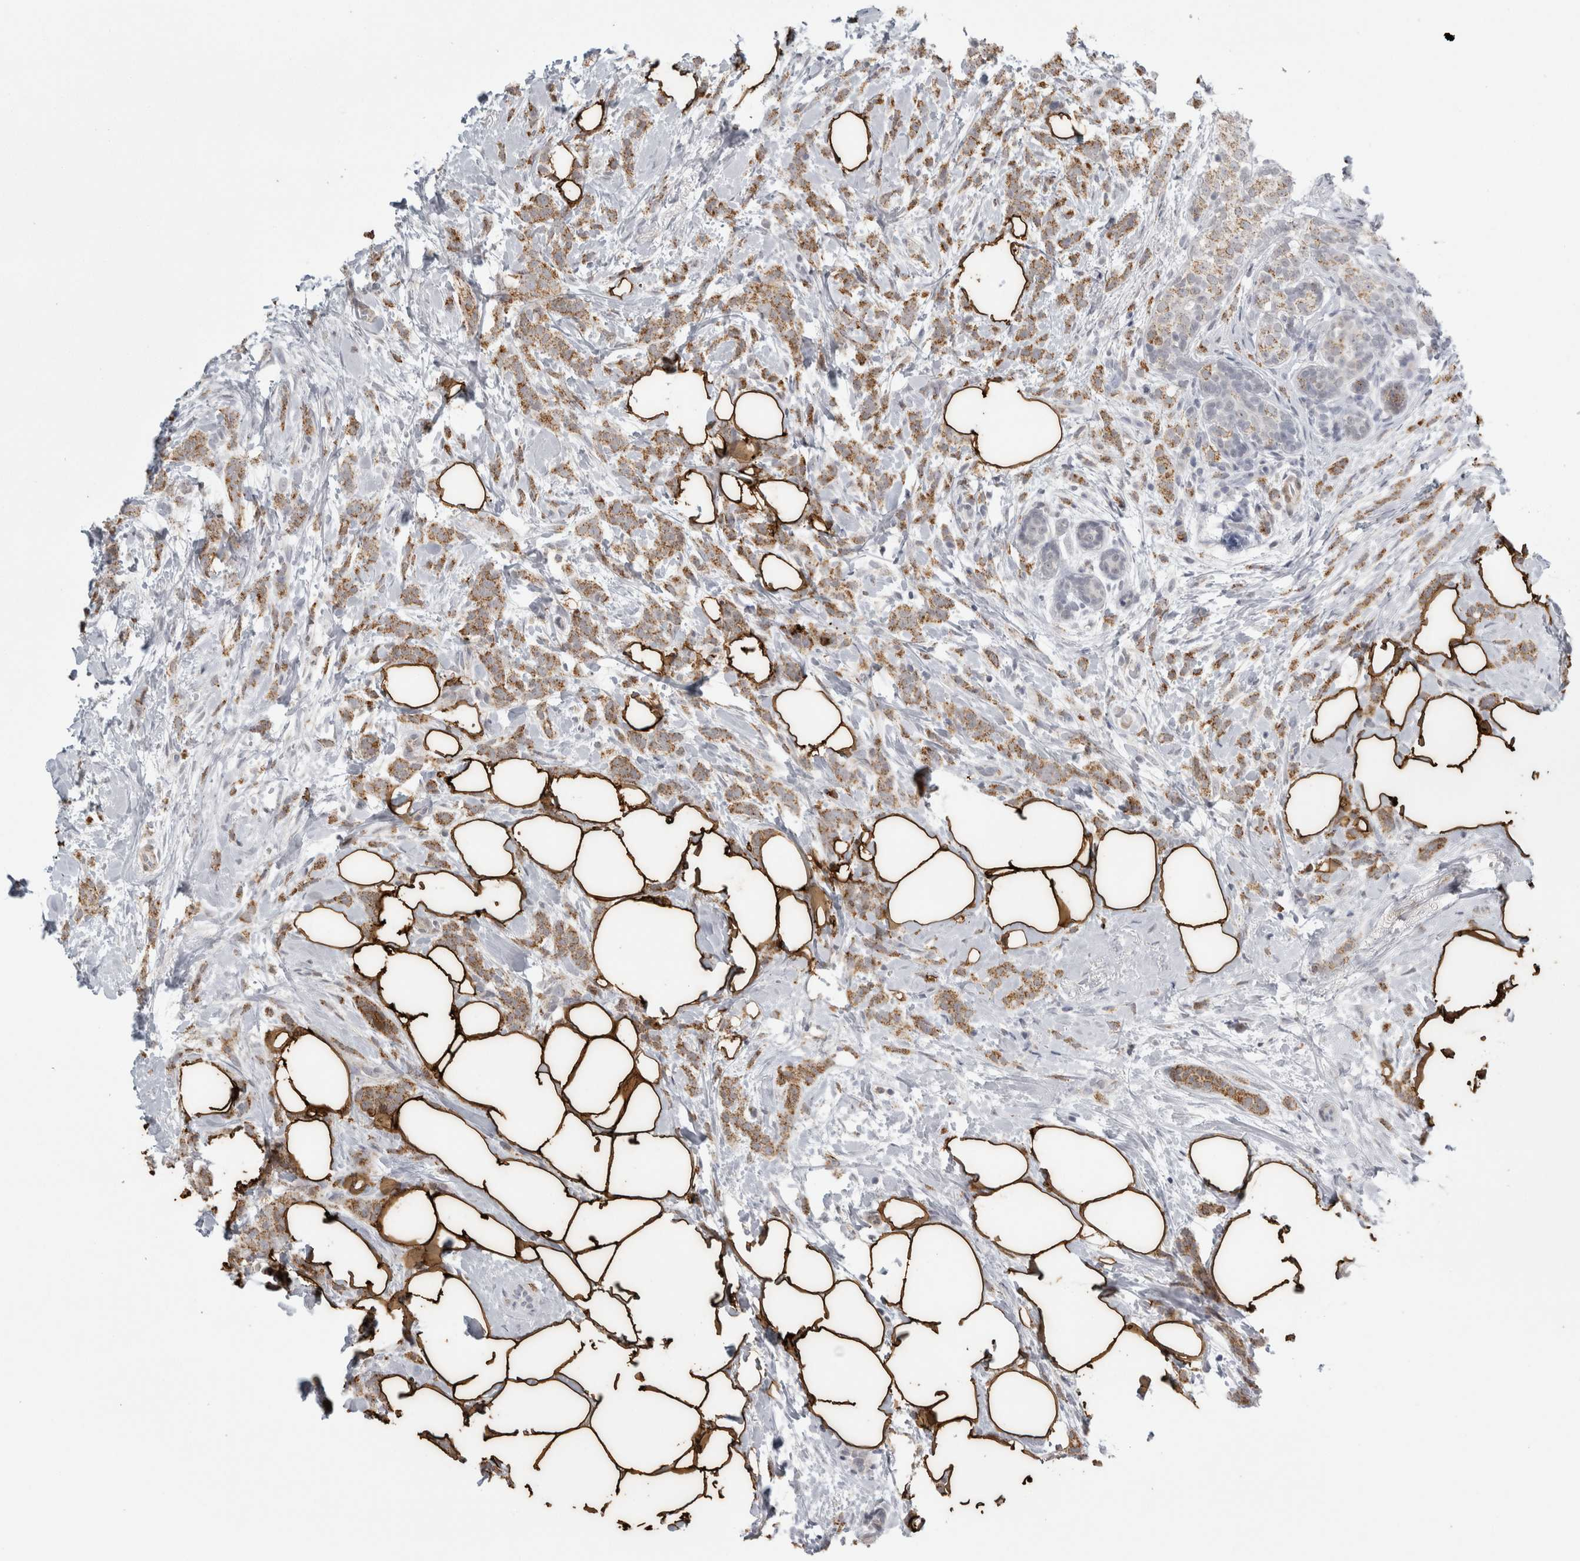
{"staining": {"intensity": "moderate", "quantity": ">75%", "location": "cytoplasmic/membranous"}, "tissue": "breast cancer", "cell_type": "Tumor cells", "image_type": "cancer", "snomed": [{"axis": "morphology", "description": "Lobular carcinoma, in situ"}, {"axis": "morphology", "description": "Lobular carcinoma"}, {"axis": "topography", "description": "Breast"}], "caption": "High-power microscopy captured an IHC image of breast cancer (lobular carcinoma), revealing moderate cytoplasmic/membranous positivity in about >75% of tumor cells.", "gene": "PLIN1", "patient": {"sex": "female", "age": 41}}